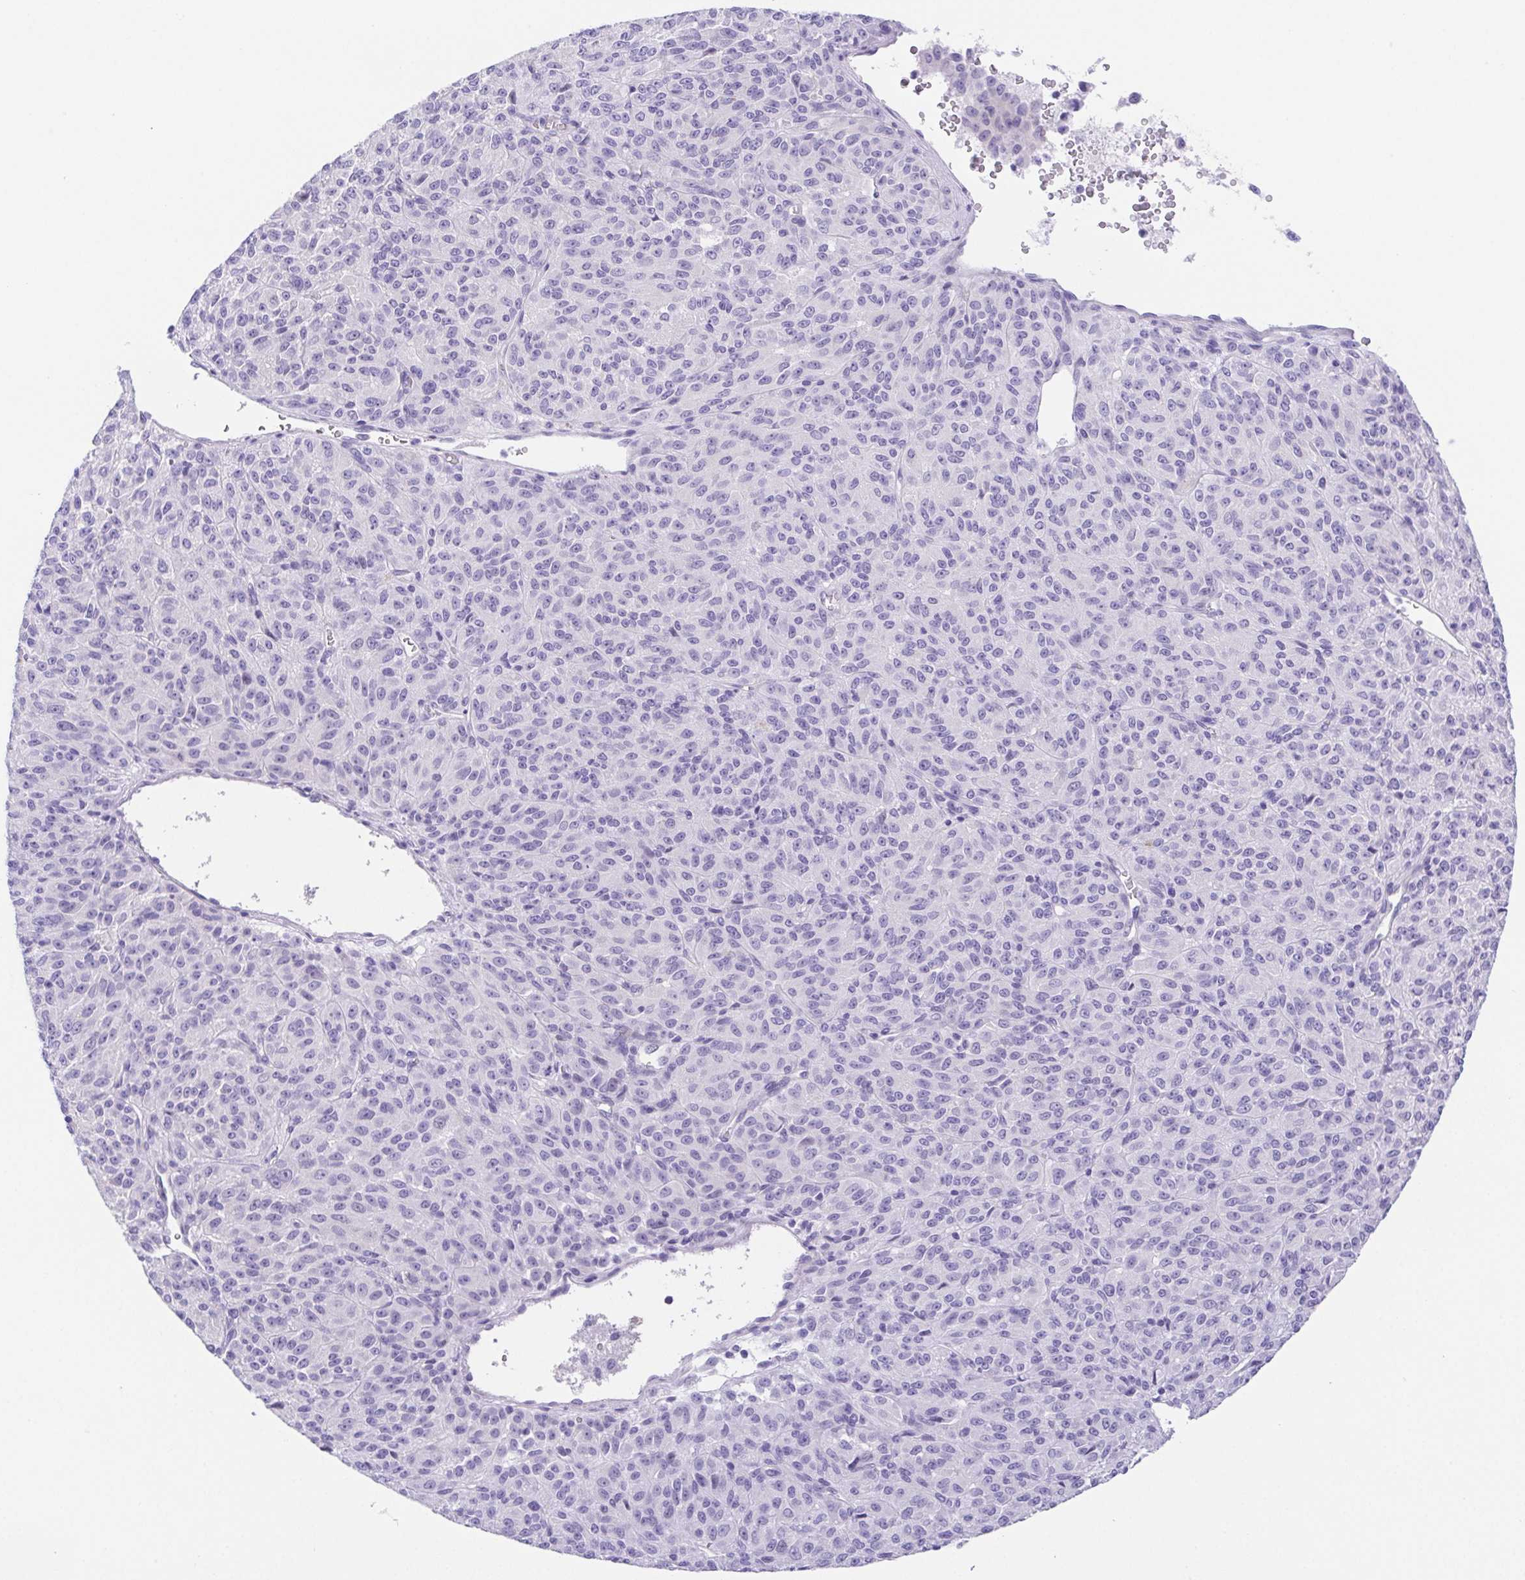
{"staining": {"intensity": "negative", "quantity": "none", "location": "none"}, "tissue": "melanoma", "cell_type": "Tumor cells", "image_type": "cancer", "snomed": [{"axis": "morphology", "description": "Malignant melanoma, Metastatic site"}, {"axis": "topography", "description": "Brain"}], "caption": "The histopathology image demonstrates no staining of tumor cells in malignant melanoma (metastatic site).", "gene": "LUZP4", "patient": {"sex": "female", "age": 56}}